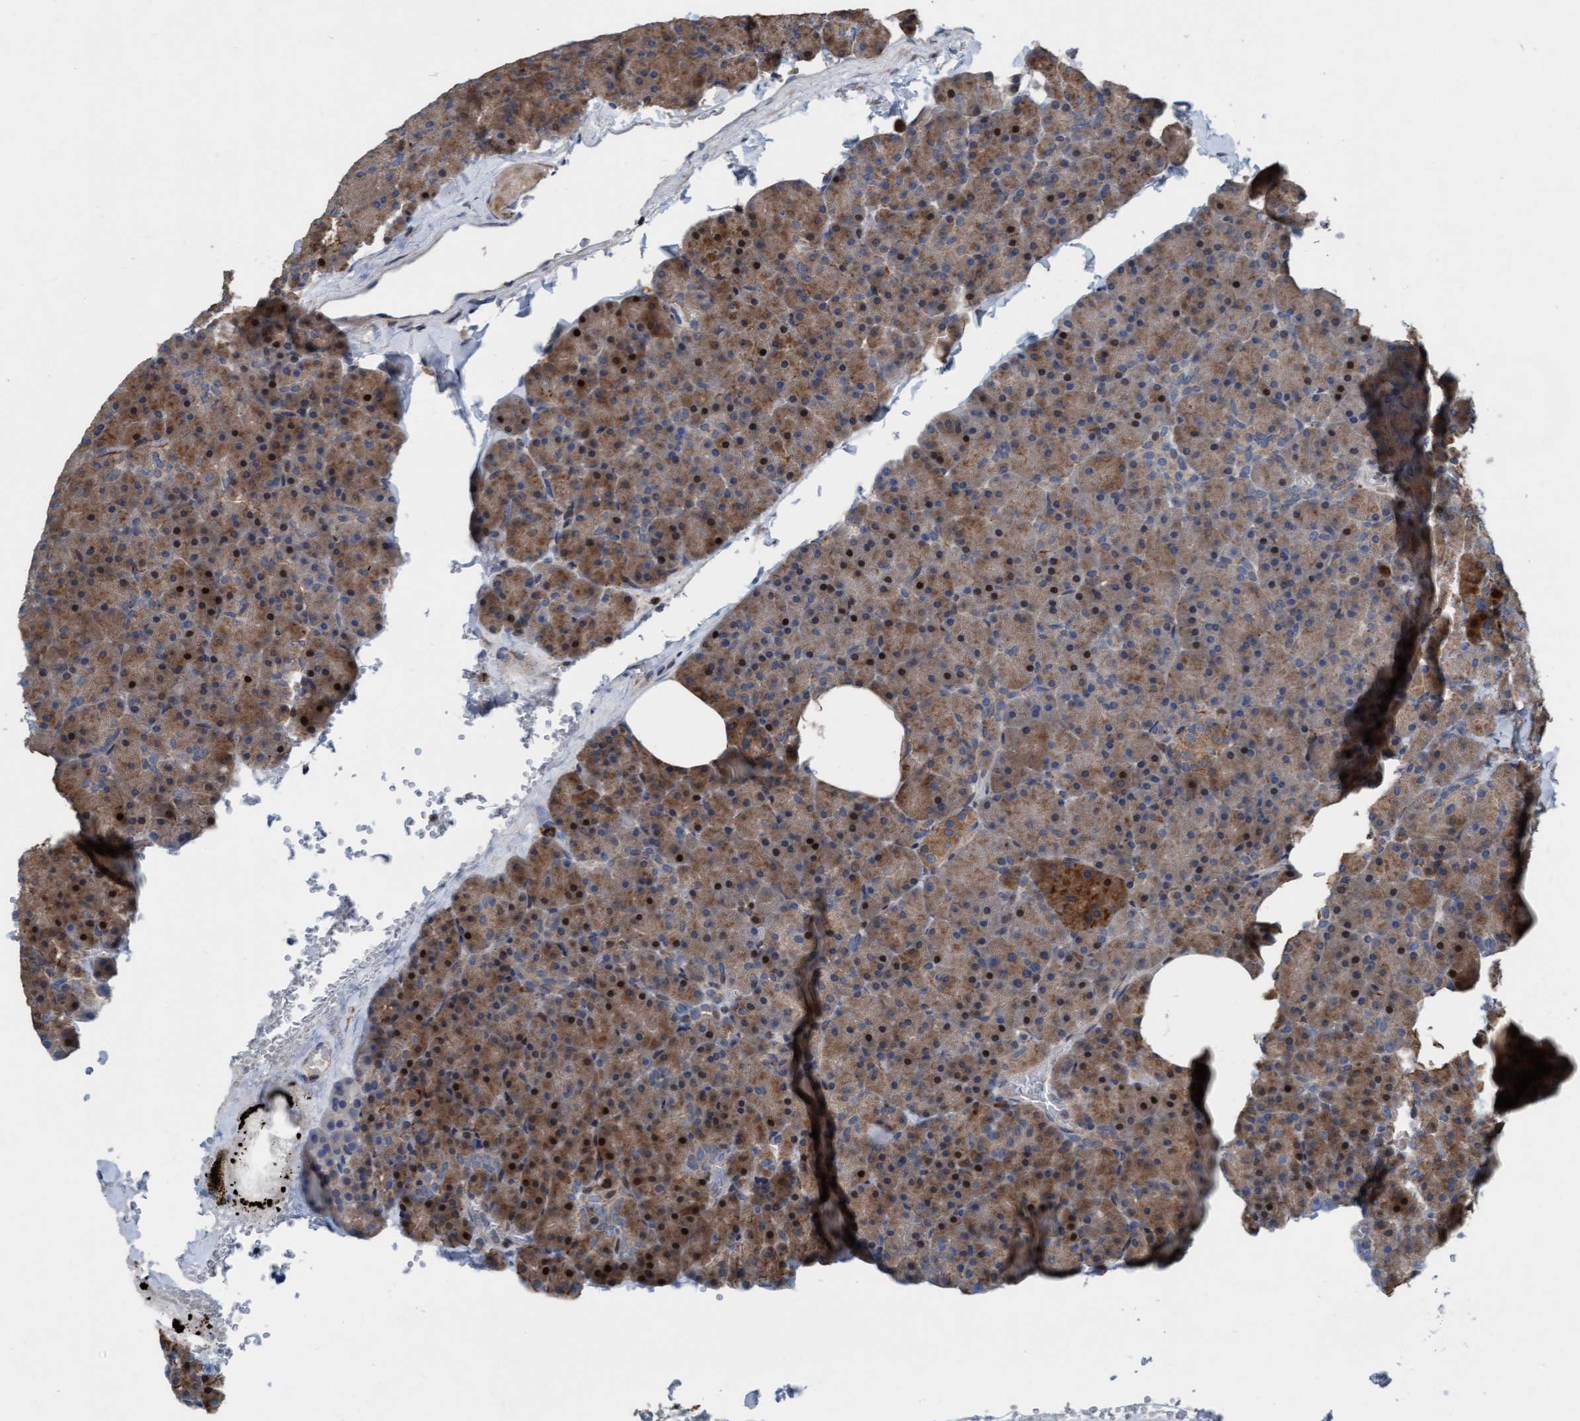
{"staining": {"intensity": "moderate", "quantity": ">75%", "location": "cytoplasmic/membranous,nuclear"}, "tissue": "pancreas", "cell_type": "Exocrine glandular cells", "image_type": "normal", "snomed": [{"axis": "morphology", "description": "Normal tissue, NOS"}, {"axis": "morphology", "description": "Carcinoid, malignant, NOS"}, {"axis": "topography", "description": "Pancreas"}], "caption": "Benign pancreas exhibits moderate cytoplasmic/membranous,nuclear expression in approximately >75% of exocrine glandular cells, visualized by immunohistochemistry. (Brightfield microscopy of DAB IHC at high magnification).", "gene": "KLHL26", "patient": {"sex": "female", "age": 35}}